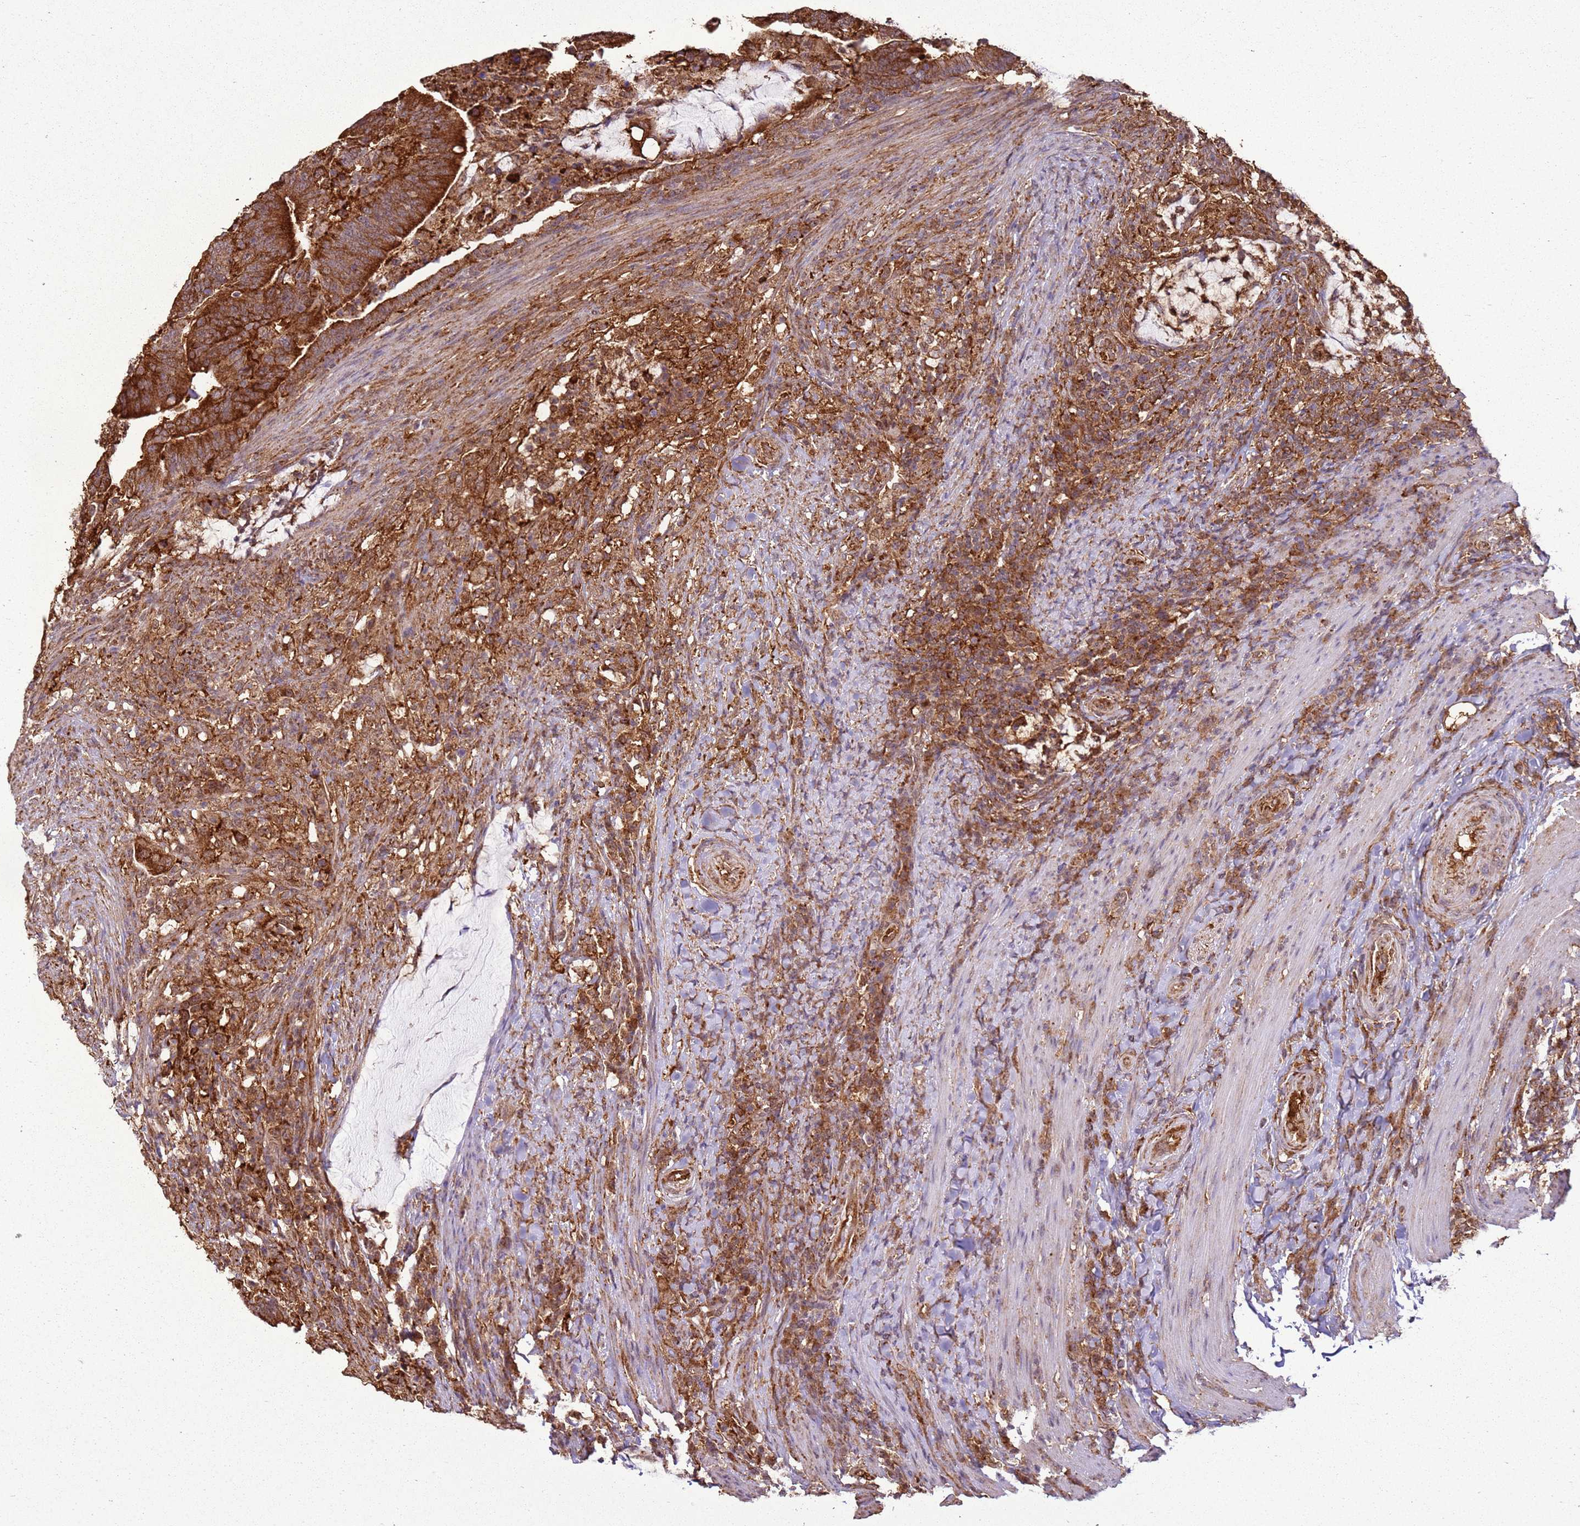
{"staining": {"intensity": "strong", "quantity": ">75%", "location": "cytoplasmic/membranous"}, "tissue": "colorectal cancer", "cell_type": "Tumor cells", "image_type": "cancer", "snomed": [{"axis": "morphology", "description": "Adenocarcinoma, NOS"}, {"axis": "topography", "description": "Colon"}], "caption": "The immunohistochemical stain highlights strong cytoplasmic/membranous staining in tumor cells of colorectal cancer tissue.", "gene": "GABRE", "patient": {"sex": "female", "age": 66}}